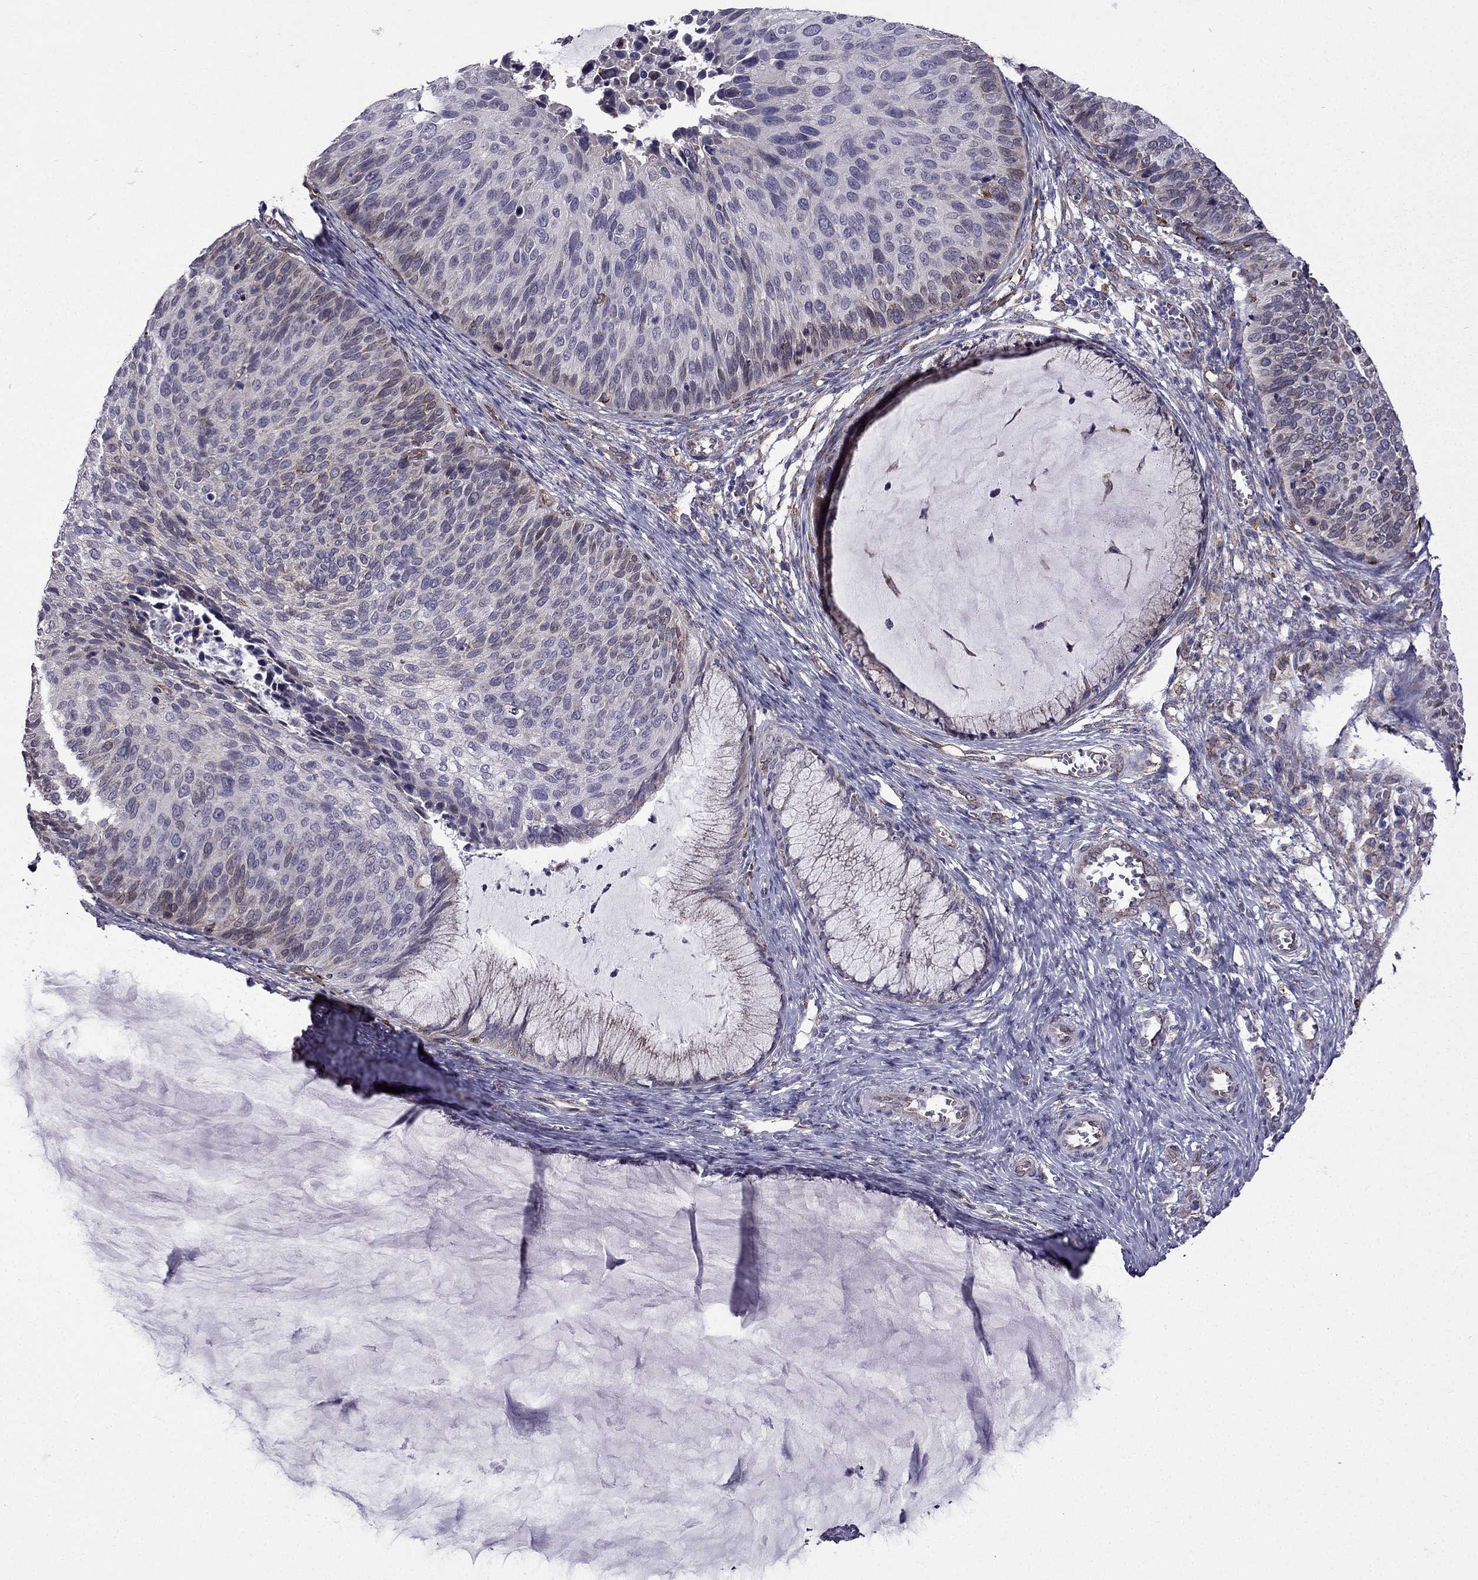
{"staining": {"intensity": "negative", "quantity": "none", "location": "none"}, "tissue": "cervical cancer", "cell_type": "Tumor cells", "image_type": "cancer", "snomed": [{"axis": "morphology", "description": "Squamous cell carcinoma, NOS"}, {"axis": "topography", "description": "Cervix"}], "caption": "The image reveals no staining of tumor cells in cervical squamous cell carcinoma. (Stains: DAB (3,3'-diaminobenzidine) IHC with hematoxylin counter stain, Microscopy: brightfield microscopy at high magnification).", "gene": "IKBIP", "patient": {"sex": "female", "age": 36}}